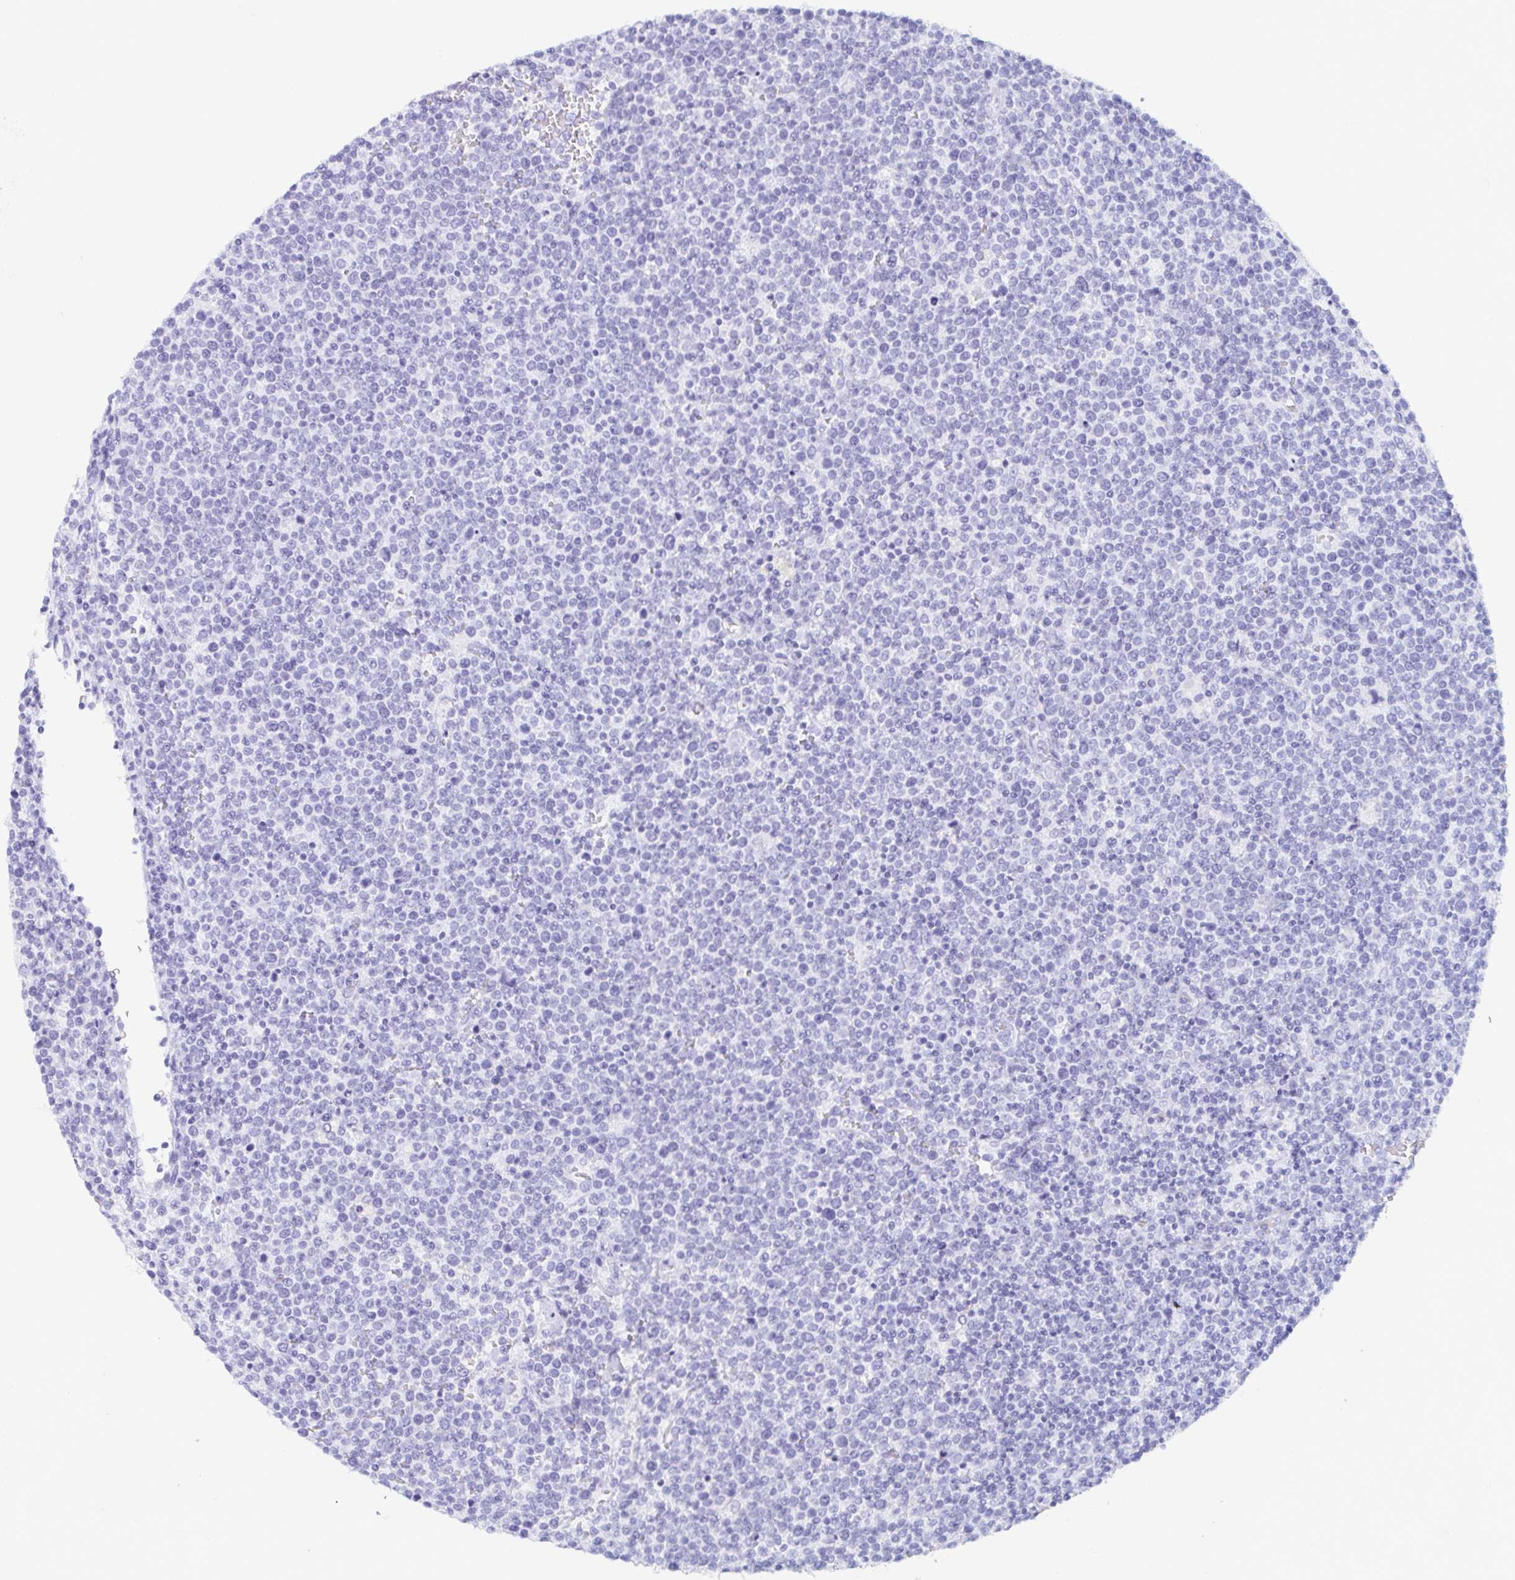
{"staining": {"intensity": "negative", "quantity": "none", "location": "none"}, "tissue": "lymphoma", "cell_type": "Tumor cells", "image_type": "cancer", "snomed": [{"axis": "morphology", "description": "Malignant lymphoma, non-Hodgkin's type, High grade"}, {"axis": "topography", "description": "Lymph node"}], "caption": "Immunohistochemical staining of malignant lymphoma, non-Hodgkin's type (high-grade) shows no significant expression in tumor cells.", "gene": "BPIFA2", "patient": {"sex": "male", "age": 61}}